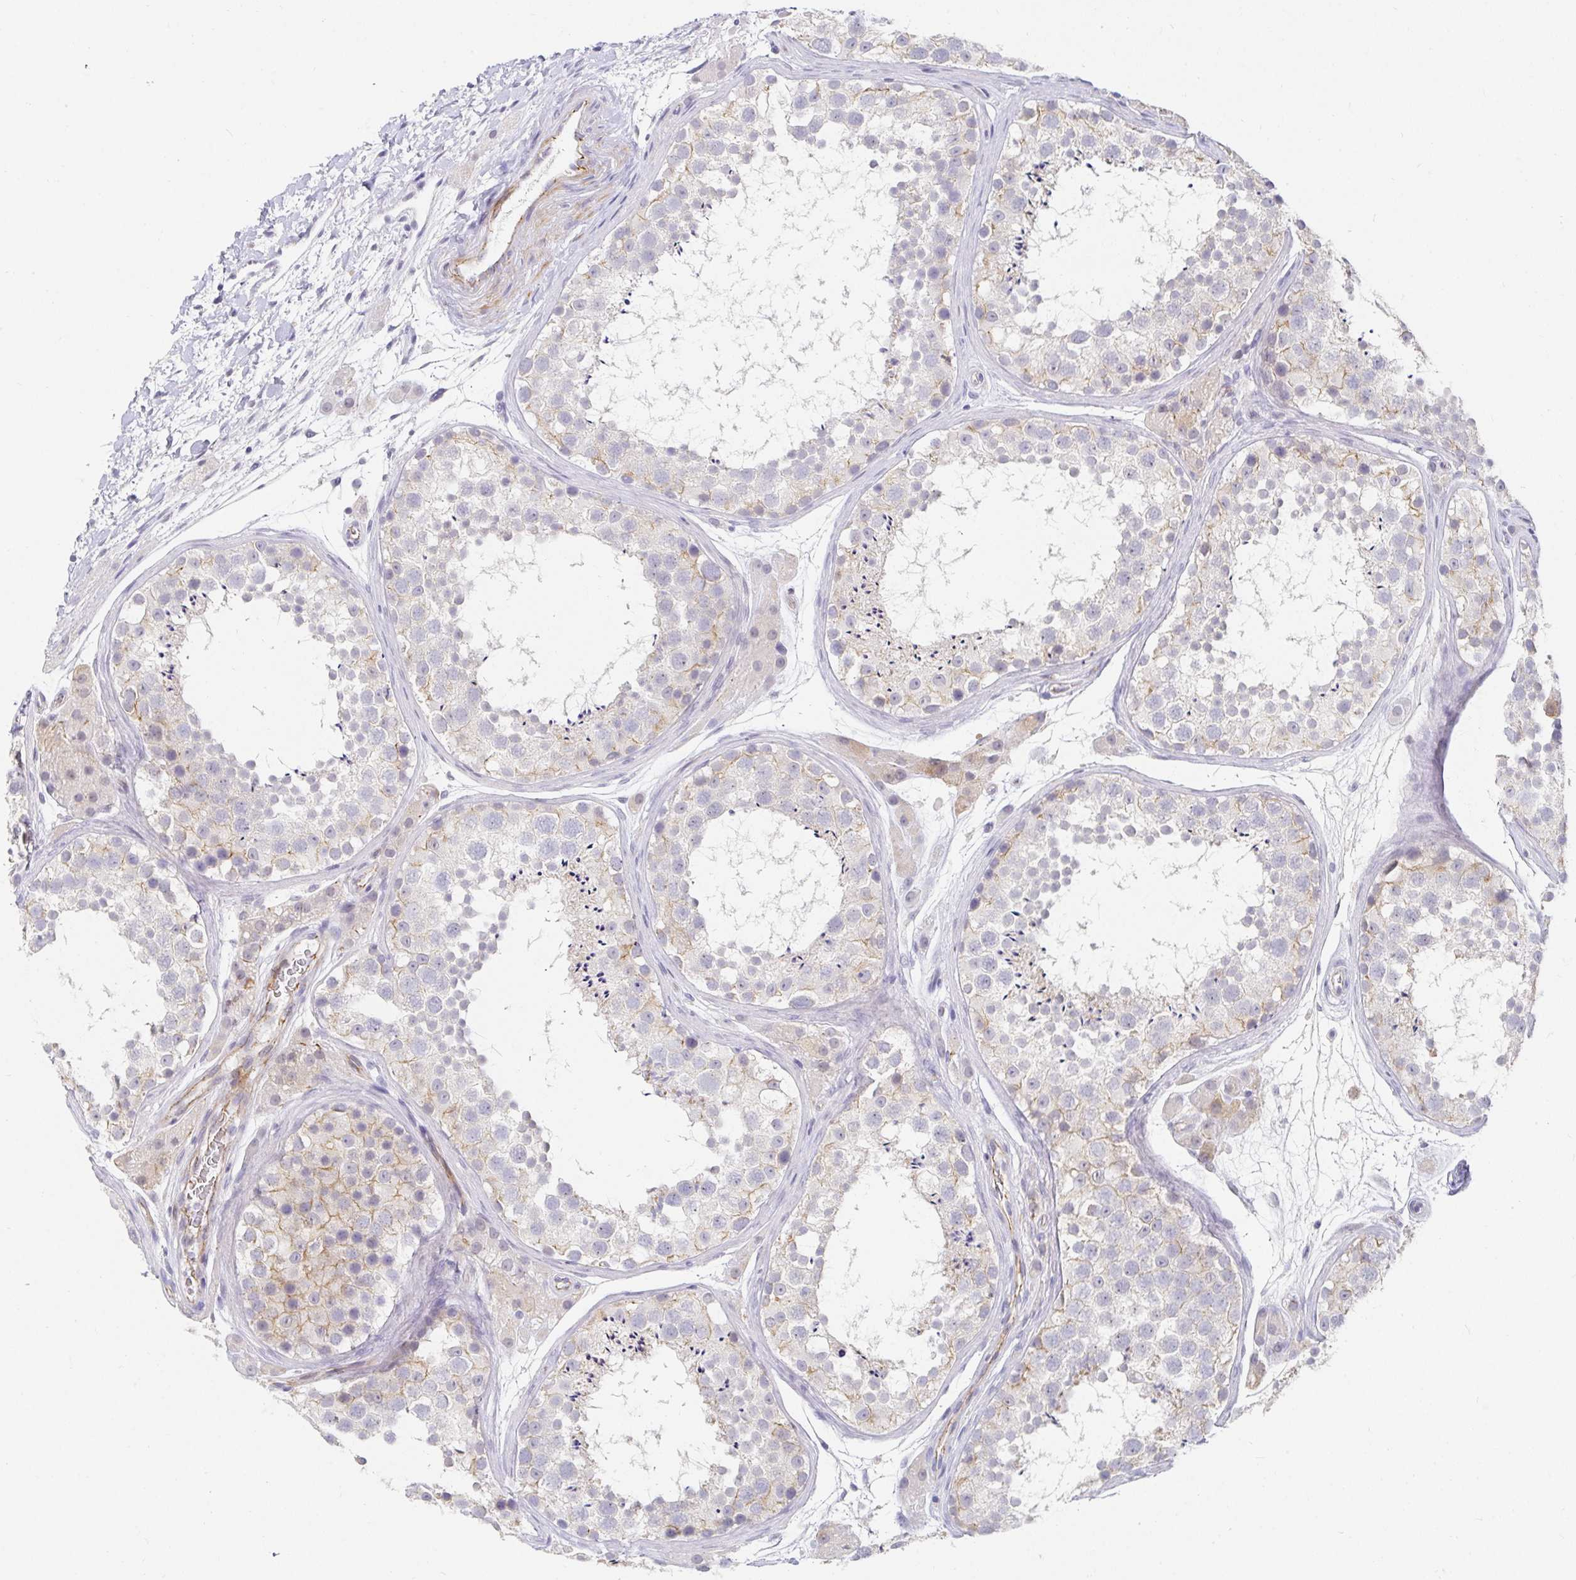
{"staining": {"intensity": "weak", "quantity": "<25%", "location": "cytoplasmic/membranous"}, "tissue": "testis", "cell_type": "Cells in seminiferous ducts", "image_type": "normal", "snomed": [{"axis": "morphology", "description": "Normal tissue, NOS"}, {"axis": "topography", "description": "Testis"}], "caption": "A micrograph of testis stained for a protein displays no brown staining in cells in seminiferous ducts.", "gene": "PDX1", "patient": {"sex": "male", "age": 41}}